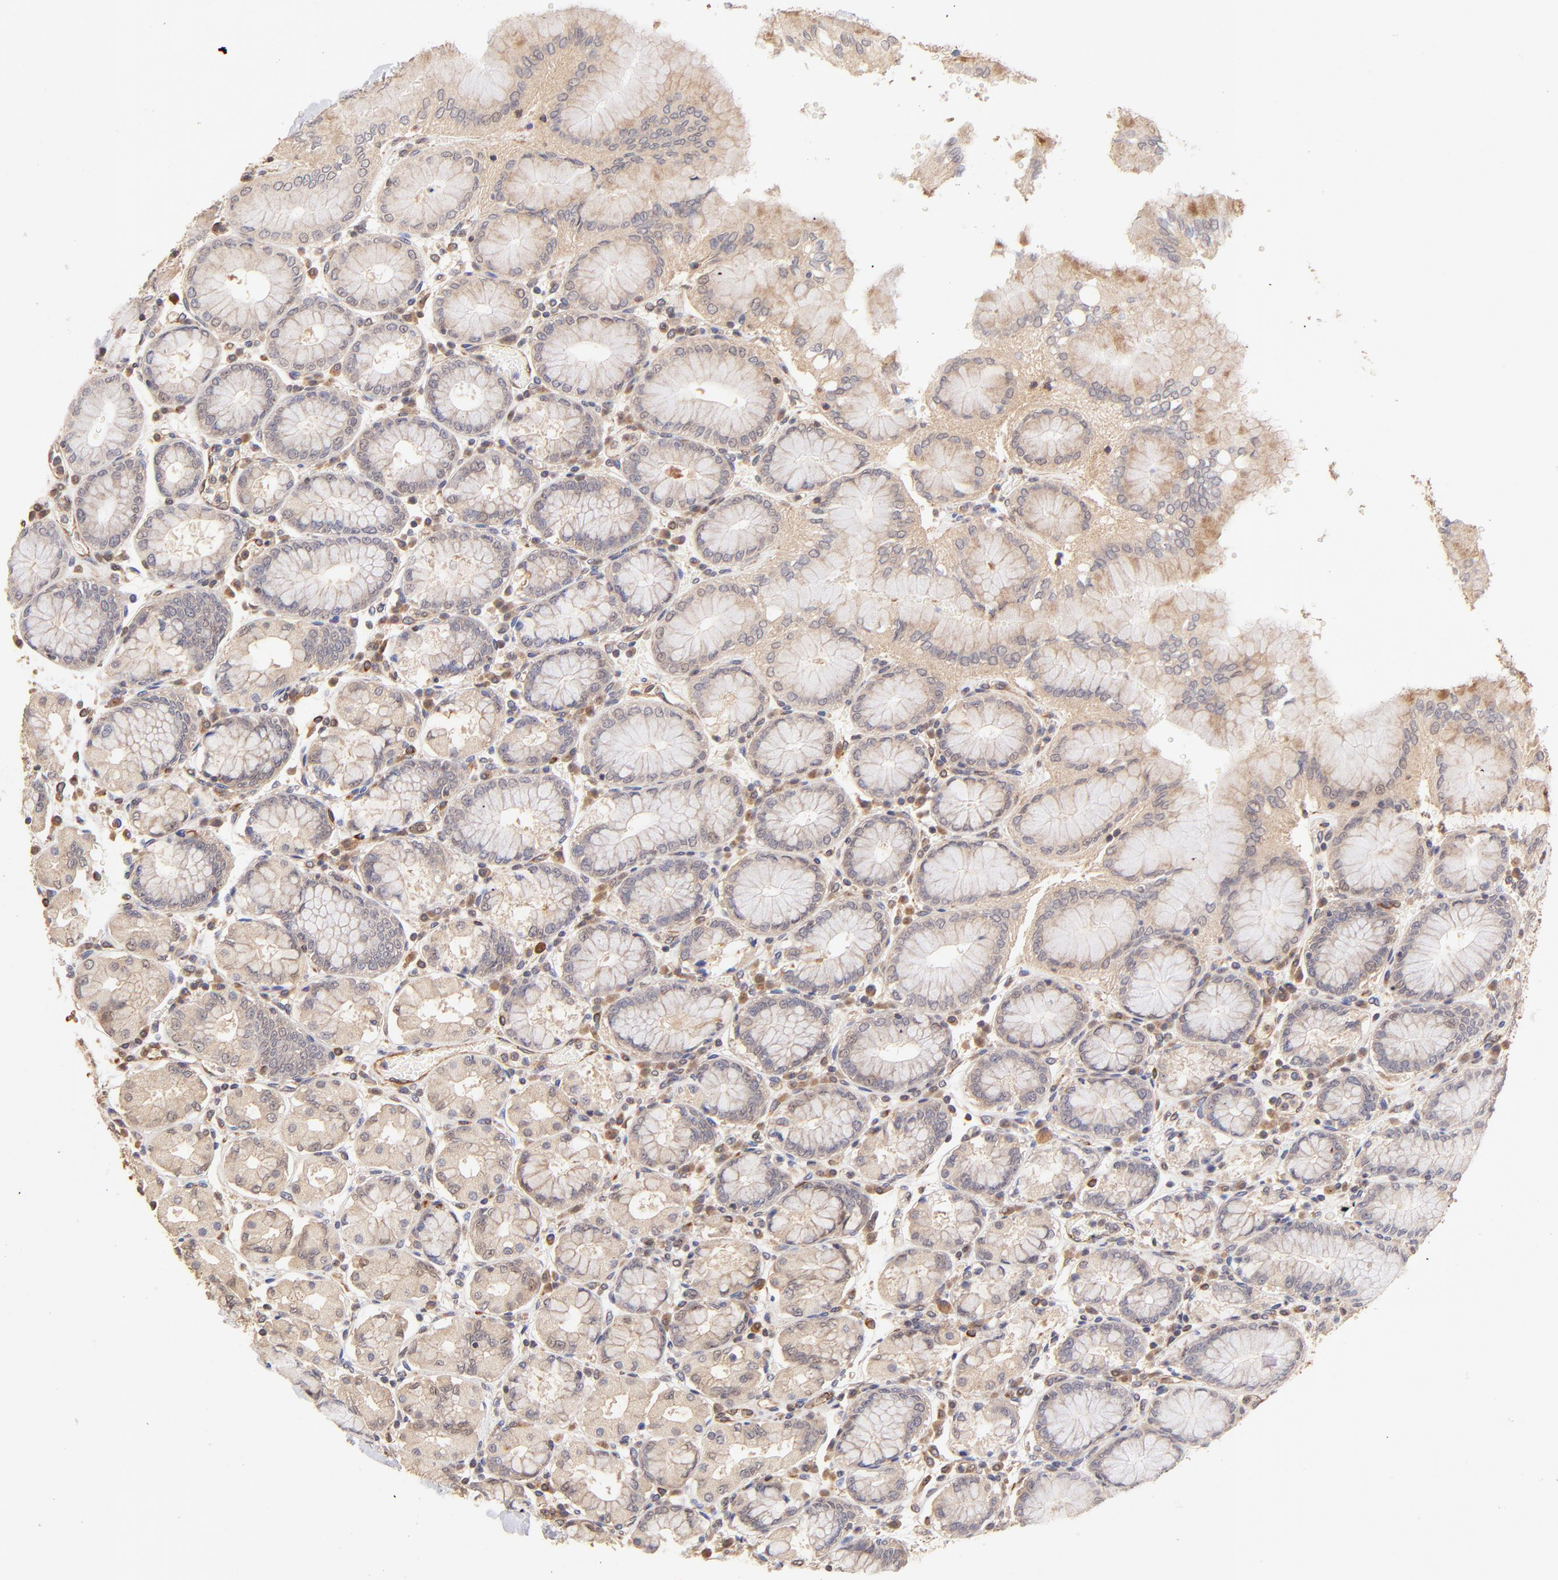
{"staining": {"intensity": "weak", "quantity": ">75%", "location": "cytoplasmic/membranous"}, "tissue": "stomach", "cell_type": "Glandular cells", "image_type": "normal", "snomed": [{"axis": "morphology", "description": "Normal tissue, NOS"}, {"axis": "topography", "description": "Stomach, upper"}, {"axis": "topography", "description": "Stomach"}], "caption": "Human stomach stained with a protein marker demonstrates weak staining in glandular cells.", "gene": "TNFAIP3", "patient": {"sex": "male", "age": 76}}